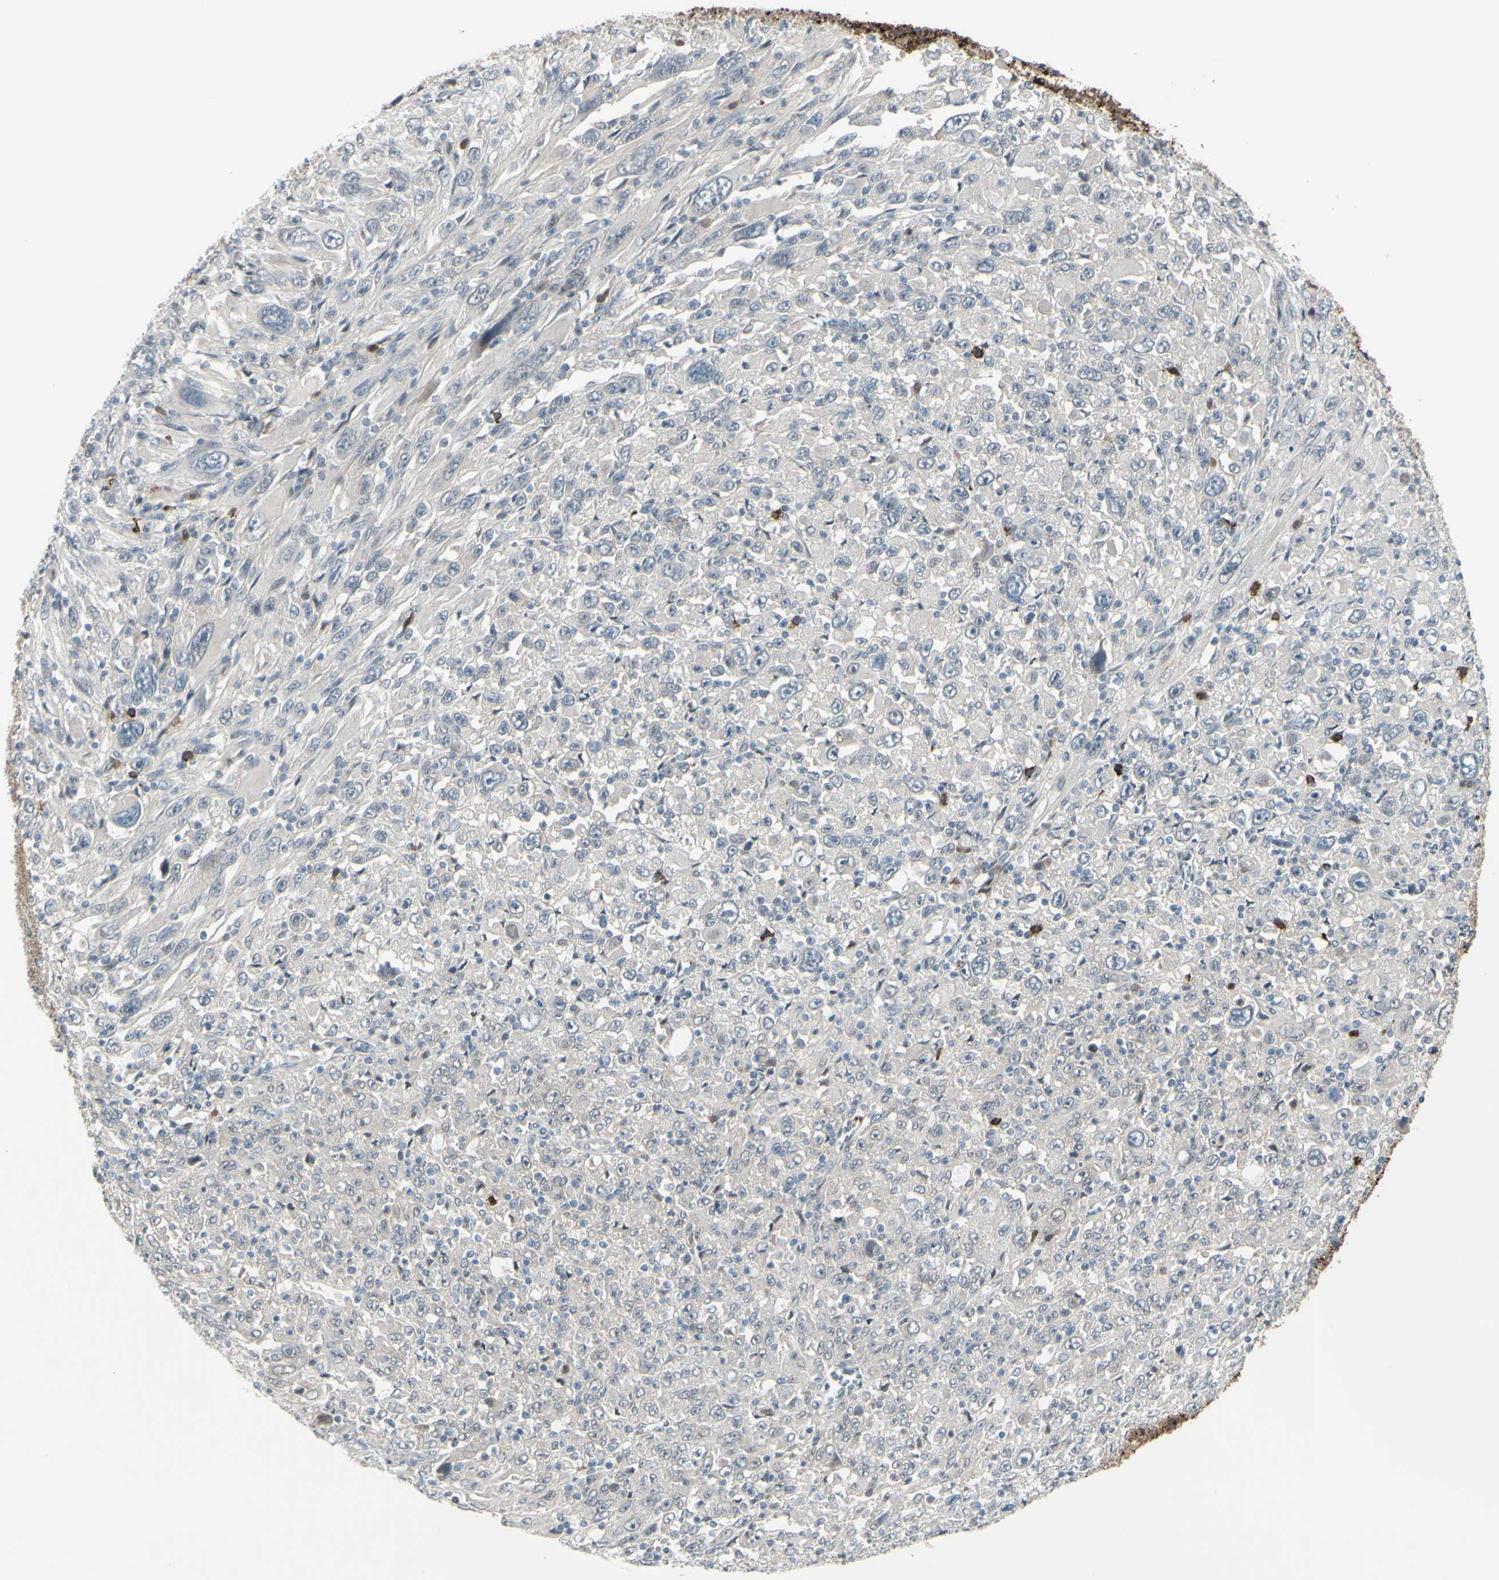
{"staining": {"intensity": "negative", "quantity": "none", "location": "none"}, "tissue": "melanoma", "cell_type": "Tumor cells", "image_type": "cancer", "snomed": [{"axis": "morphology", "description": "Malignant melanoma, Metastatic site"}, {"axis": "topography", "description": "Skin"}], "caption": "This is an immunohistochemistry (IHC) image of malignant melanoma (metastatic site). There is no staining in tumor cells.", "gene": "ETNK1", "patient": {"sex": "female", "age": 56}}